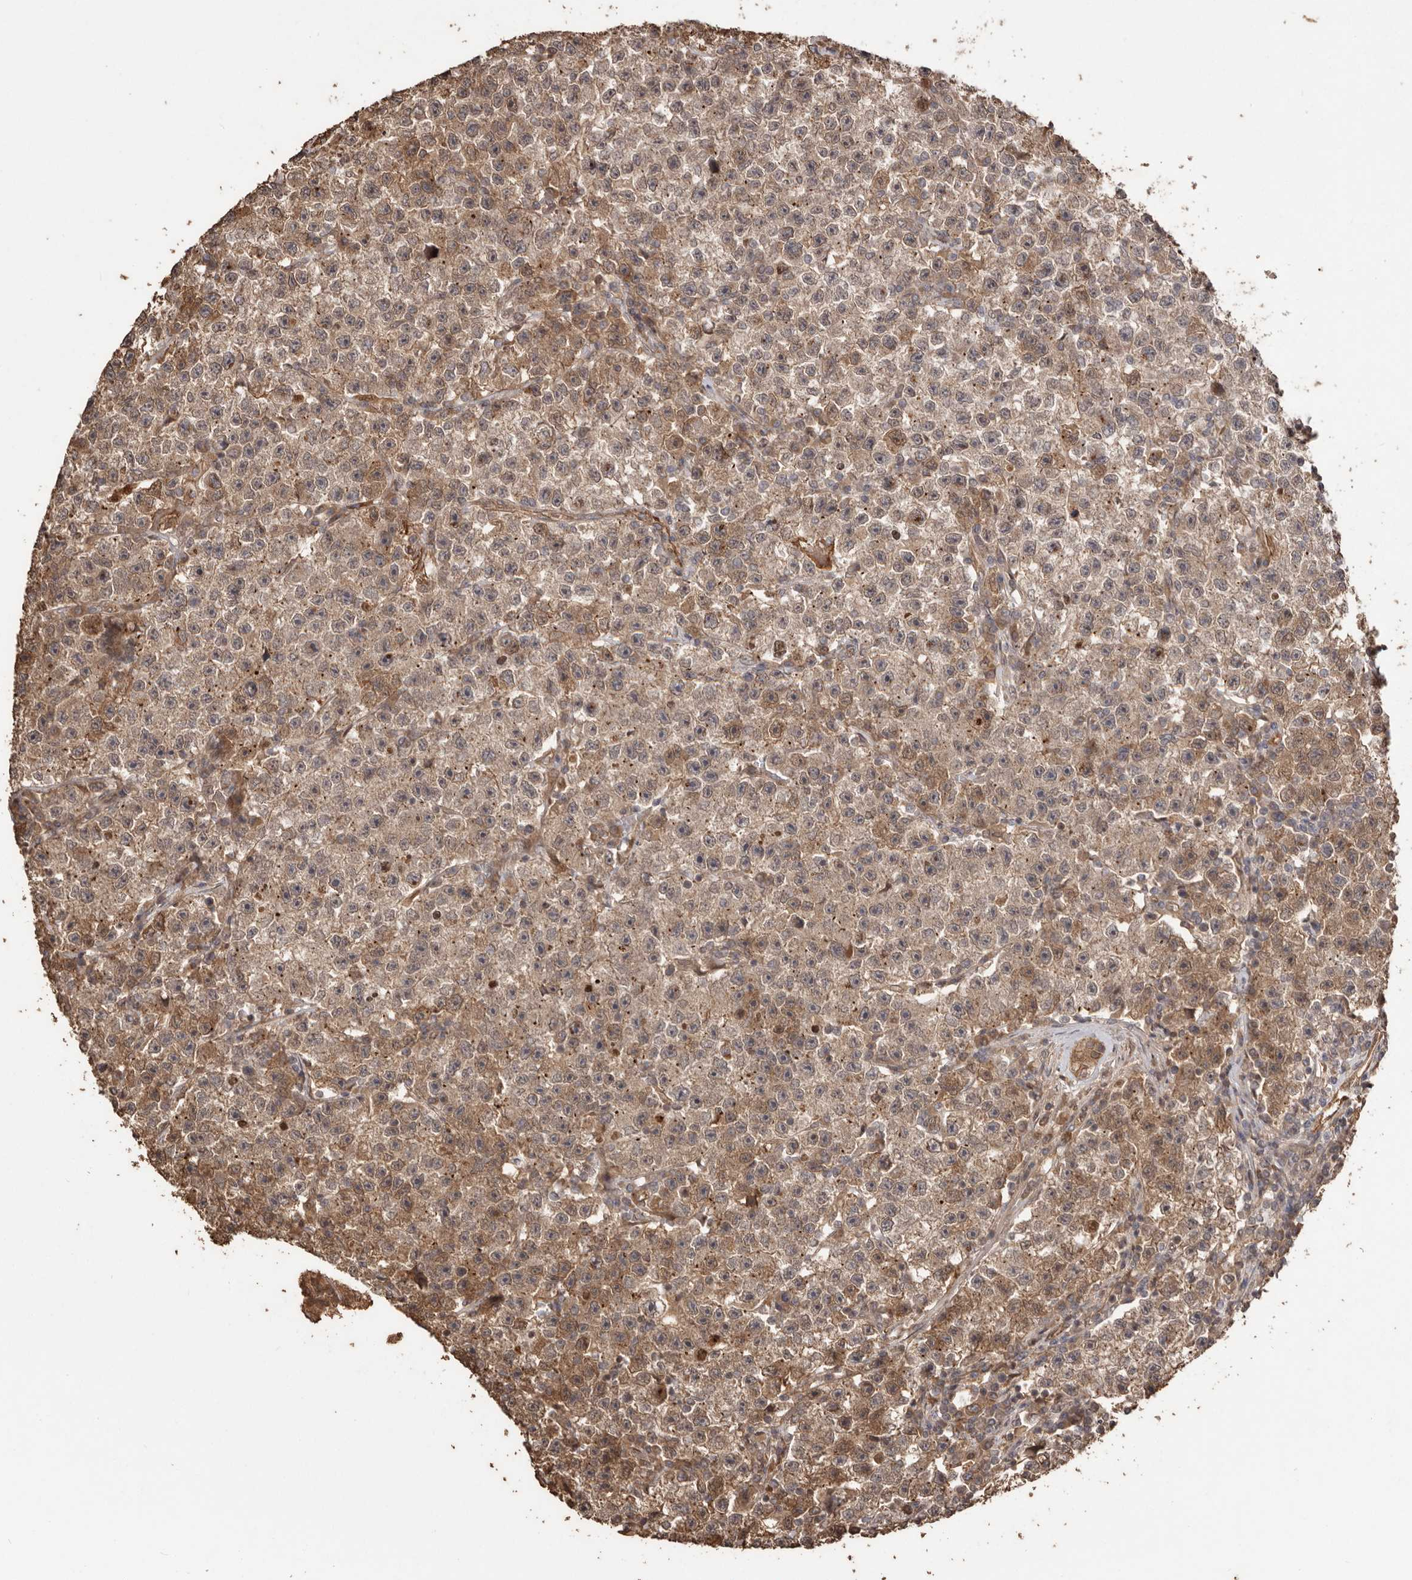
{"staining": {"intensity": "weak", "quantity": ">75%", "location": "cytoplasmic/membranous"}, "tissue": "testis cancer", "cell_type": "Tumor cells", "image_type": "cancer", "snomed": [{"axis": "morphology", "description": "Seminoma, NOS"}, {"axis": "topography", "description": "Testis"}], "caption": "A low amount of weak cytoplasmic/membranous positivity is appreciated in about >75% of tumor cells in testis seminoma tissue.", "gene": "NUP43", "patient": {"sex": "male", "age": 22}}